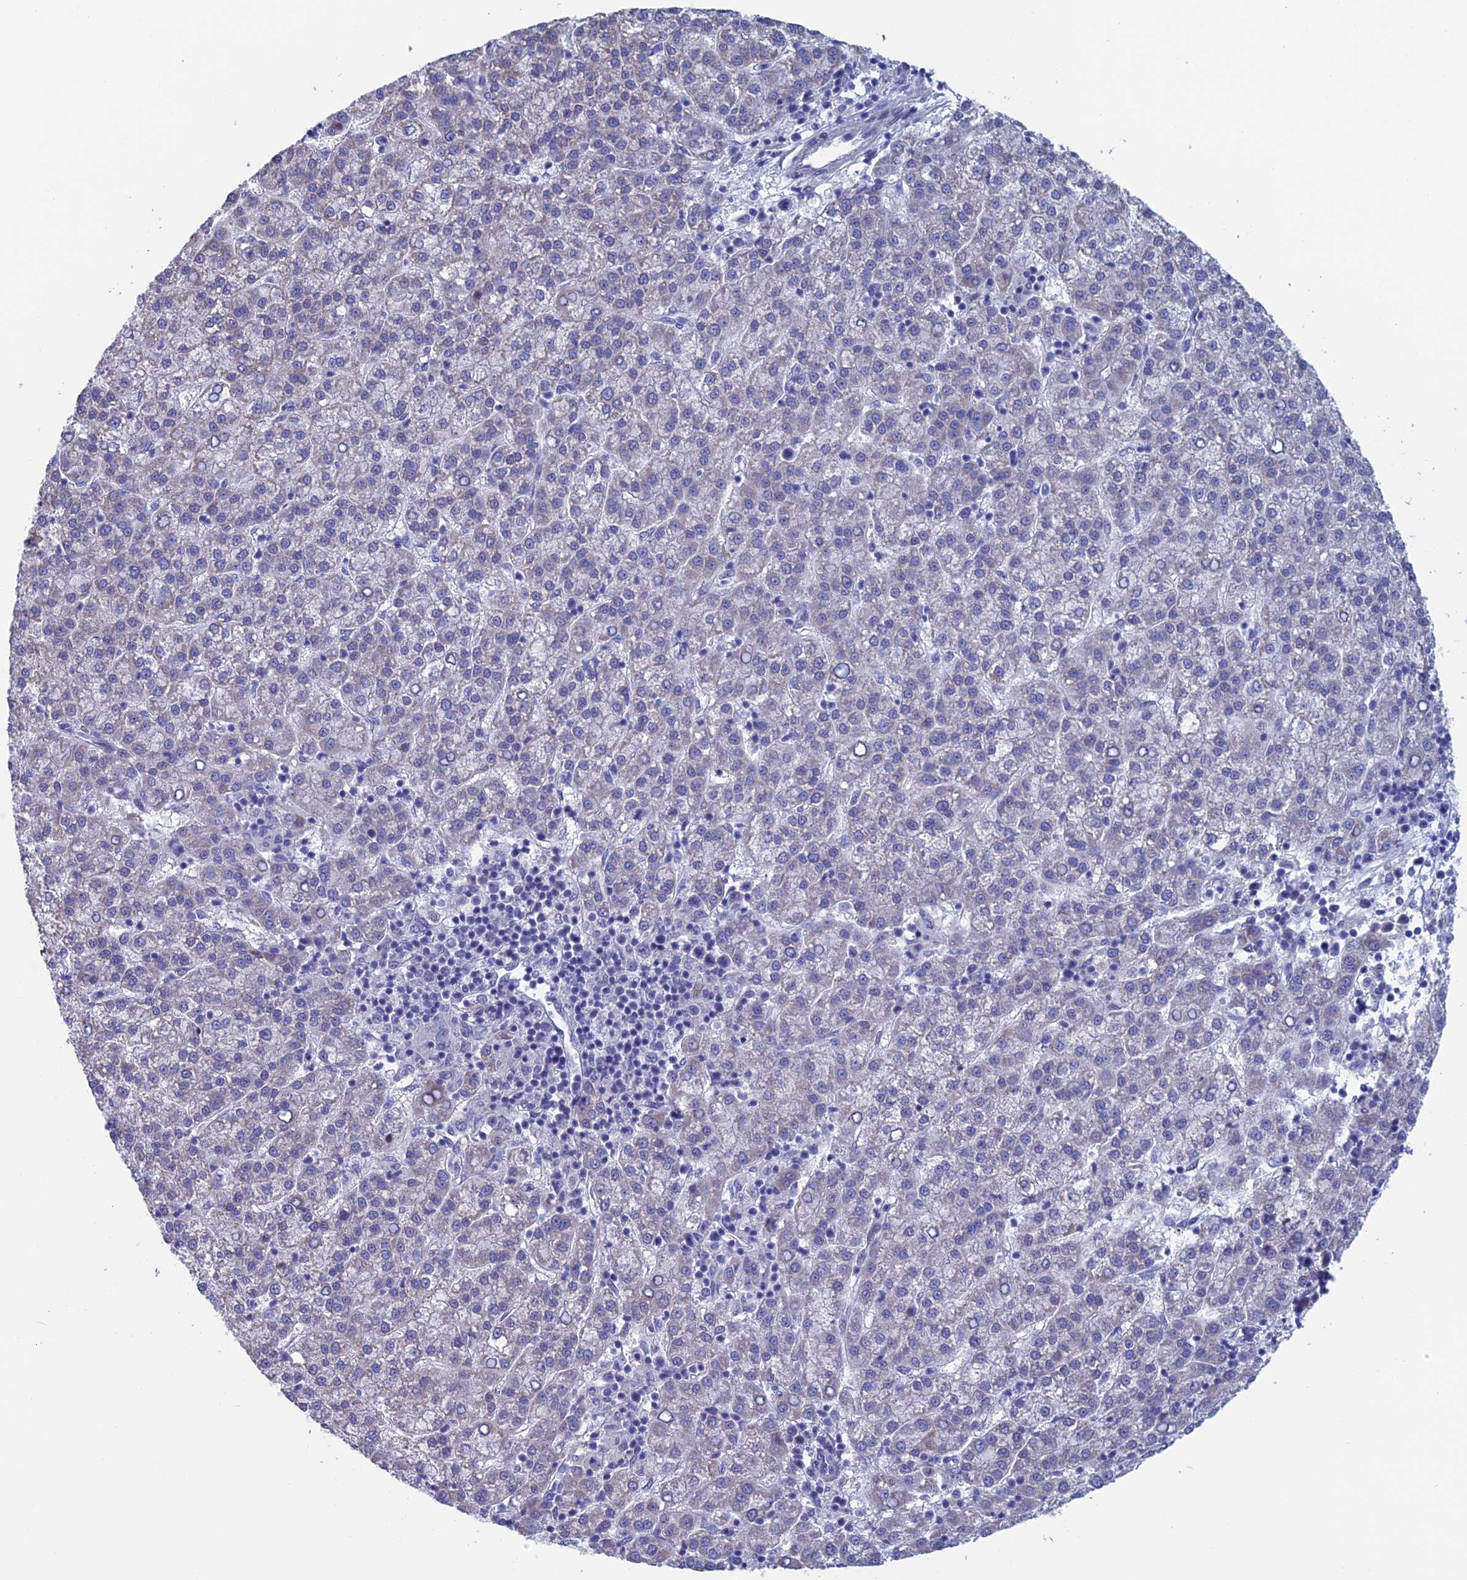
{"staining": {"intensity": "negative", "quantity": "none", "location": "none"}, "tissue": "liver cancer", "cell_type": "Tumor cells", "image_type": "cancer", "snomed": [{"axis": "morphology", "description": "Carcinoma, Hepatocellular, NOS"}, {"axis": "topography", "description": "Liver"}], "caption": "This is an IHC photomicrograph of human hepatocellular carcinoma (liver). There is no expression in tumor cells.", "gene": "NIBAN3", "patient": {"sex": "female", "age": 58}}